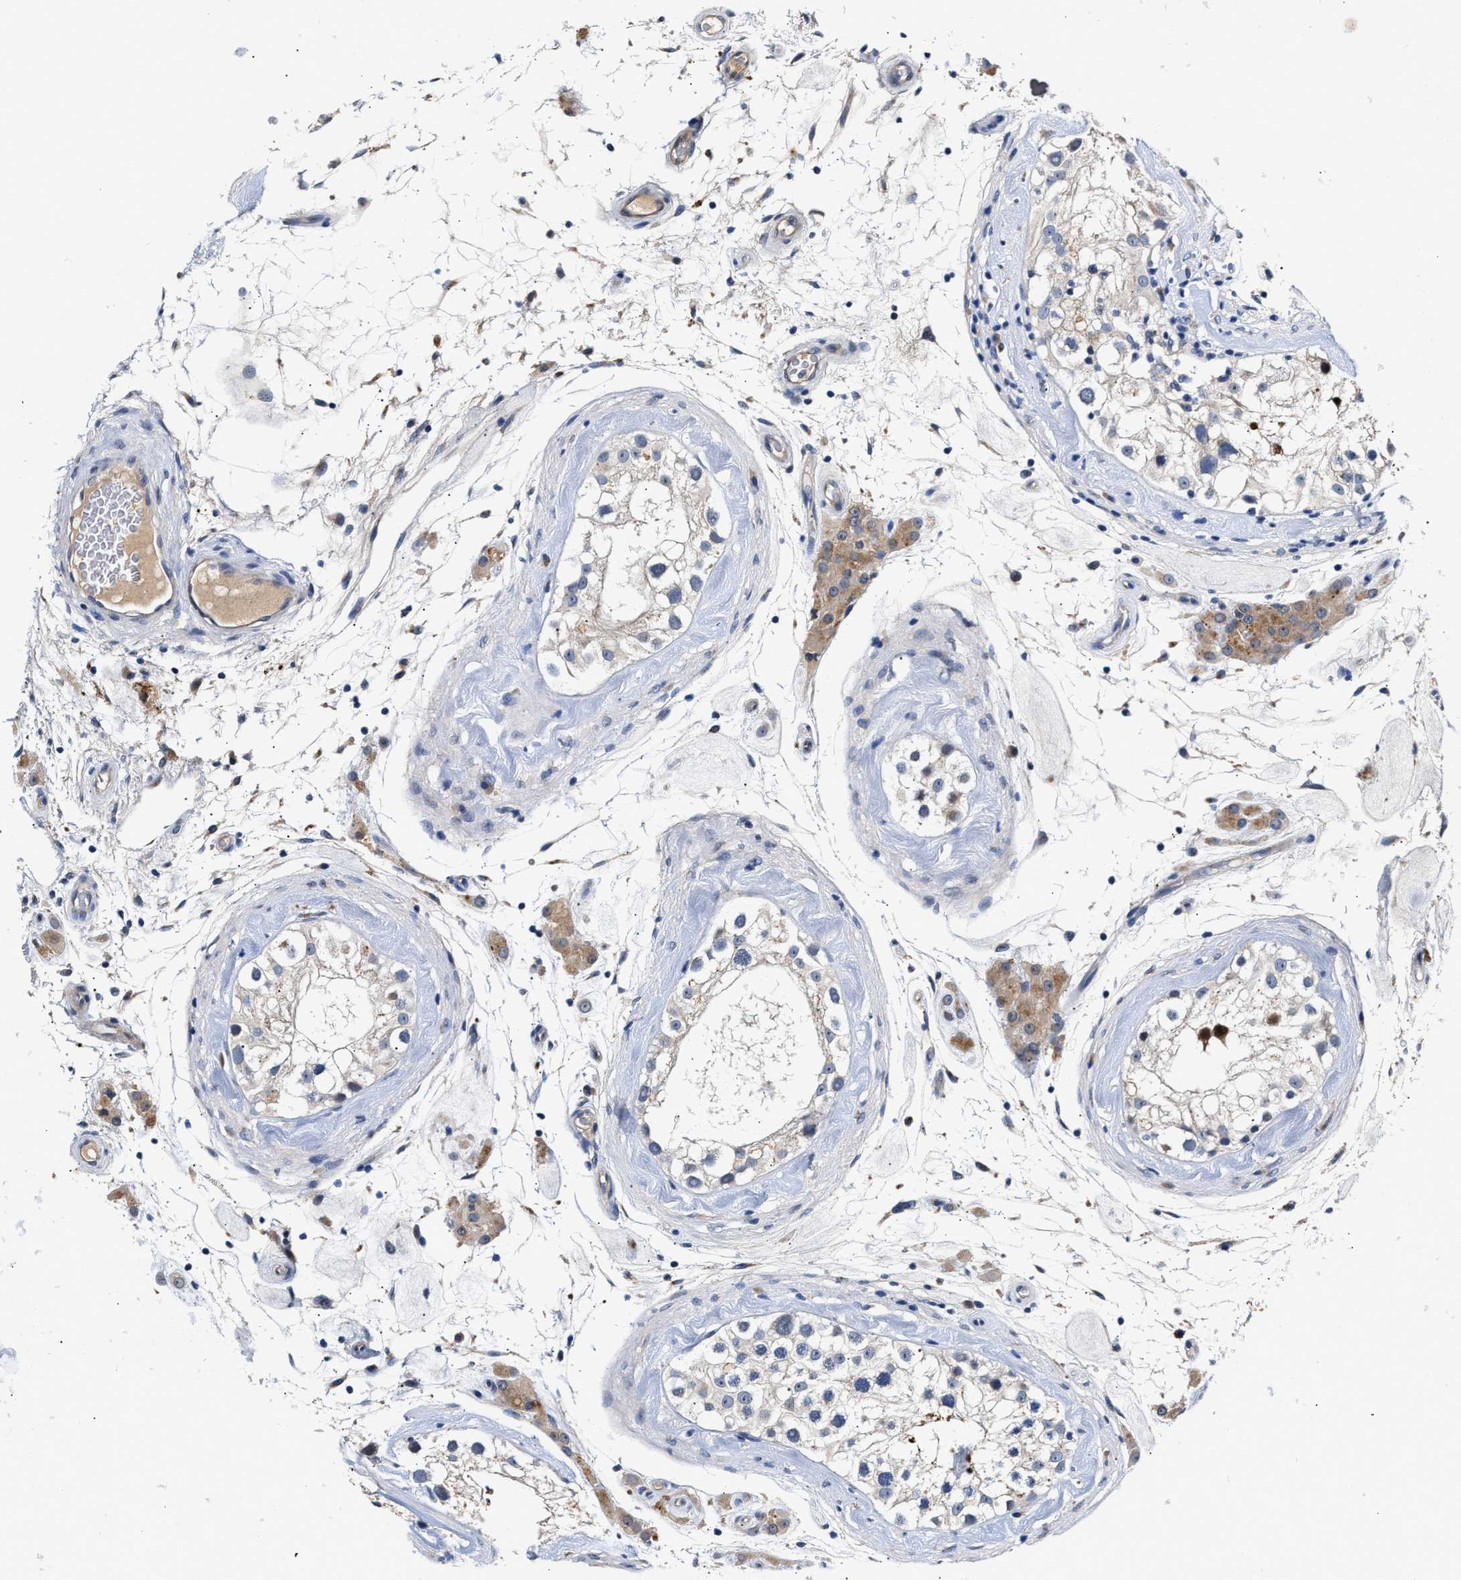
{"staining": {"intensity": "moderate", "quantity": "<25%", "location": "cytoplasmic/membranous"}, "tissue": "testis", "cell_type": "Cells in seminiferous ducts", "image_type": "normal", "snomed": [{"axis": "morphology", "description": "Normal tissue, NOS"}, {"axis": "topography", "description": "Testis"}], "caption": "Immunohistochemical staining of normal testis exhibits <25% levels of moderate cytoplasmic/membranous protein expression in about <25% of cells in seminiferous ducts.", "gene": "CCDC146", "patient": {"sex": "male", "age": 46}}